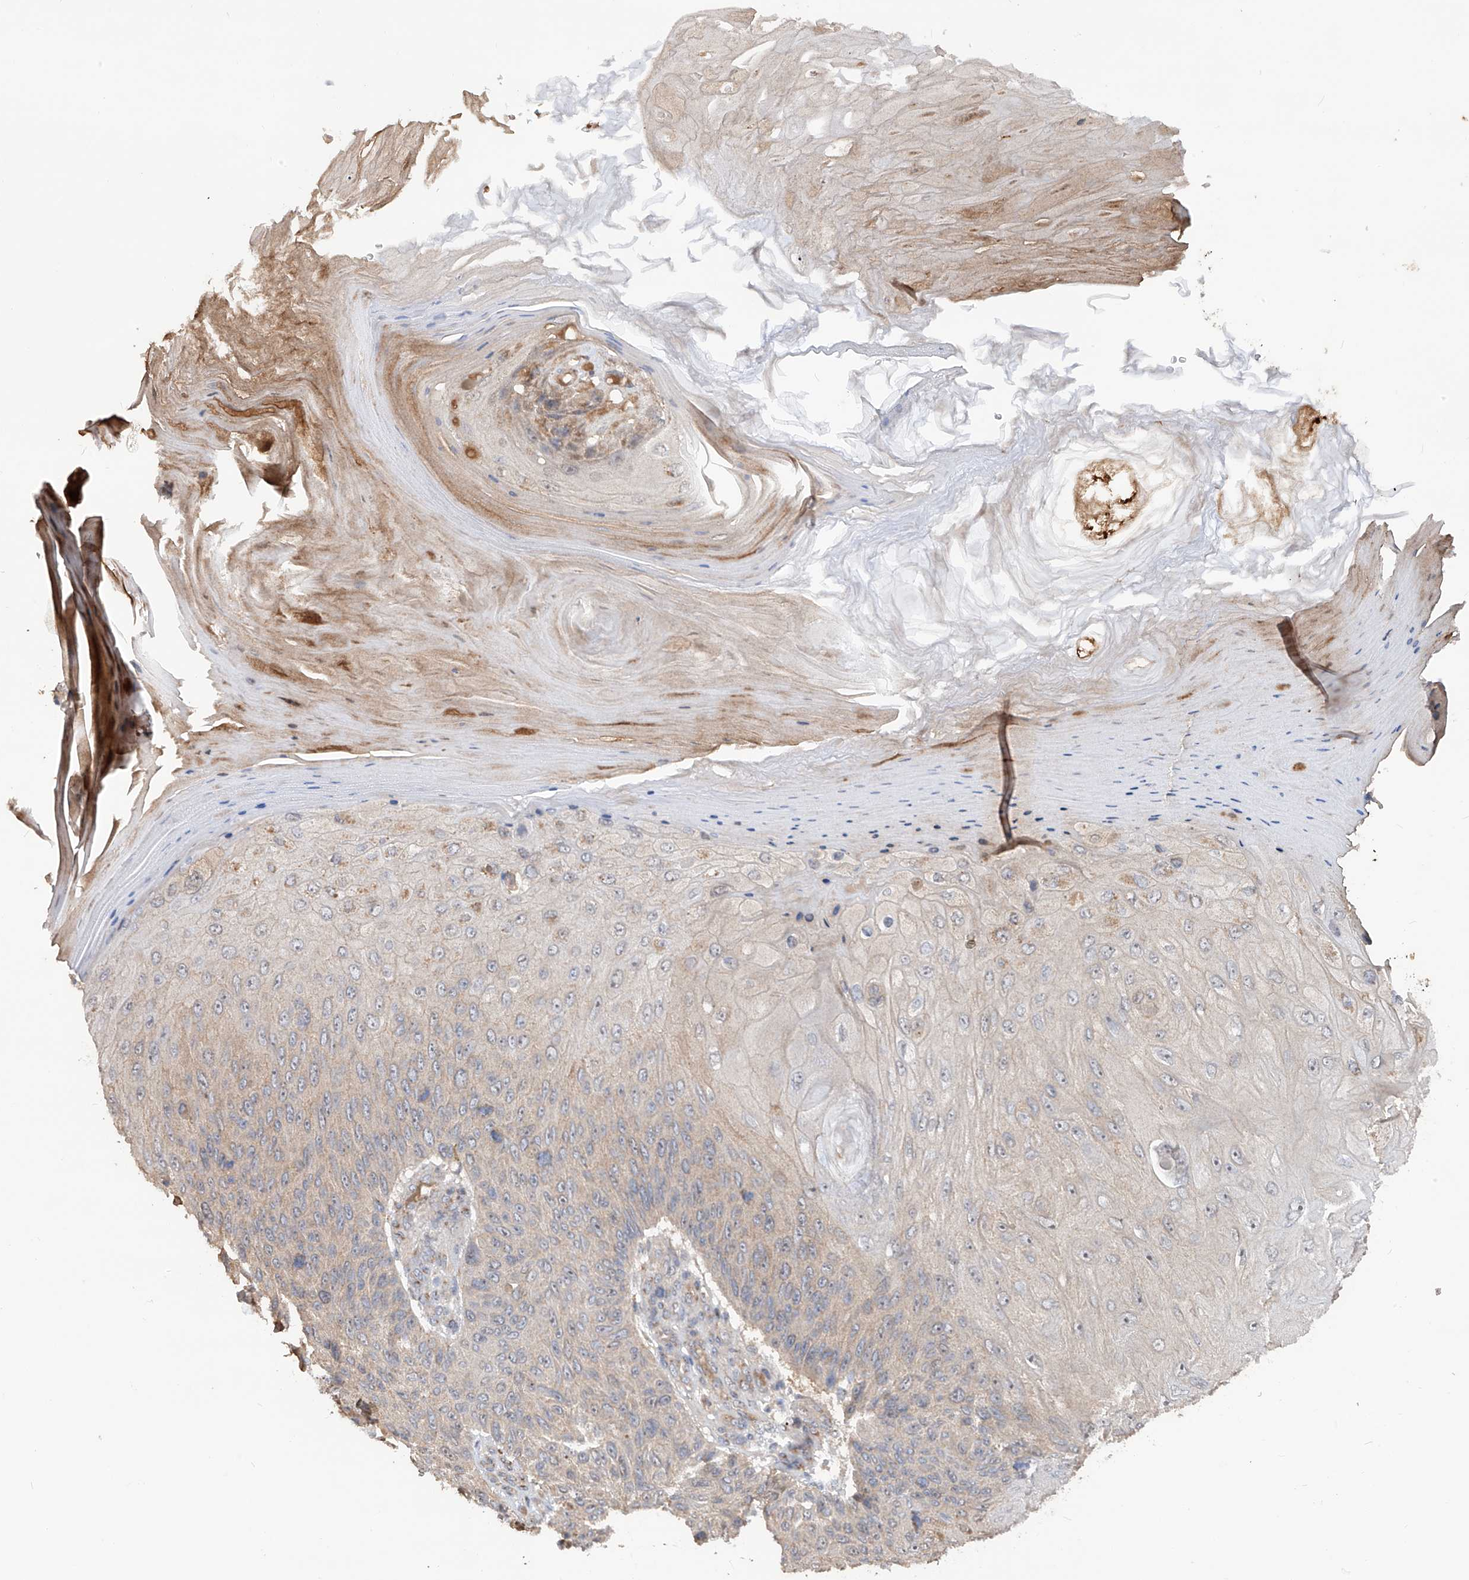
{"staining": {"intensity": "weak", "quantity": "<25%", "location": "cytoplasmic/membranous"}, "tissue": "skin cancer", "cell_type": "Tumor cells", "image_type": "cancer", "snomed": [{"axis": "morphology", "description": "Squamous cell carcinoma, NOS"}, {"axis": "topography", "description": "Skin"}], "caption": "A histopathology image of skin cancer (squamous cell carcinoma) stained for a protein displays no brown staining in tumor cells.", "gene": "EDN1", "patient": {"sex": "female", "age": 88}}